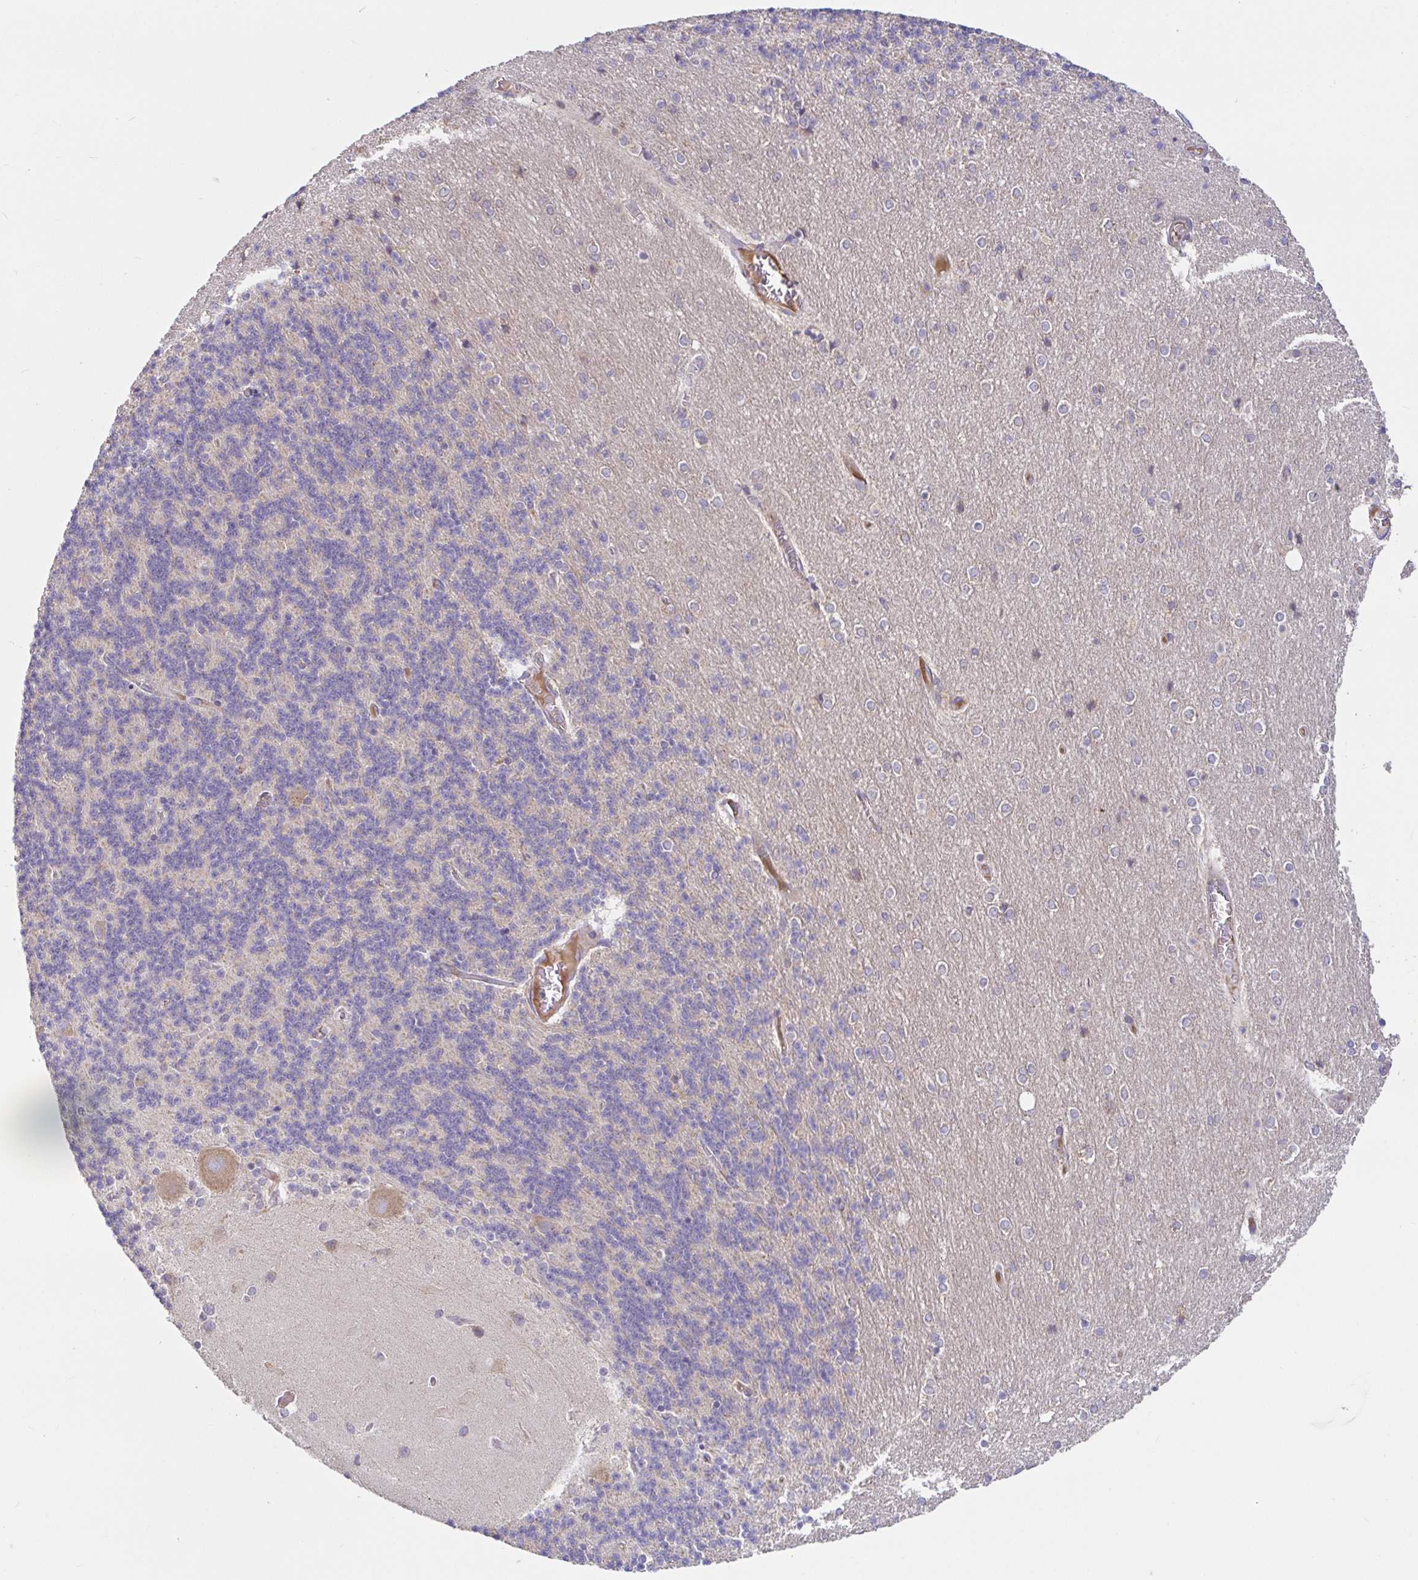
{"staining": {"intensity": "negative", "quantity": "none", "location": "none"}, "tissue": "cerebellum", "cell_type": "Cells in granular layer", "image_type": "normal", "snomed": [{"axis": "morphology", "description": "Normal tissue, NOS"}, {"axis": "topography", "description": "Cerebellum"}], "caption": "This micrograph is of normal cerebellum stained with immunohistochemistry to label a protein in brown with the nuclei are counter-stained blue. There is no positivity in cells in granular layer. Nuclei are stained in blue.", "gene": "LARP1", "patient": {"sex": "female", "age": 54}}